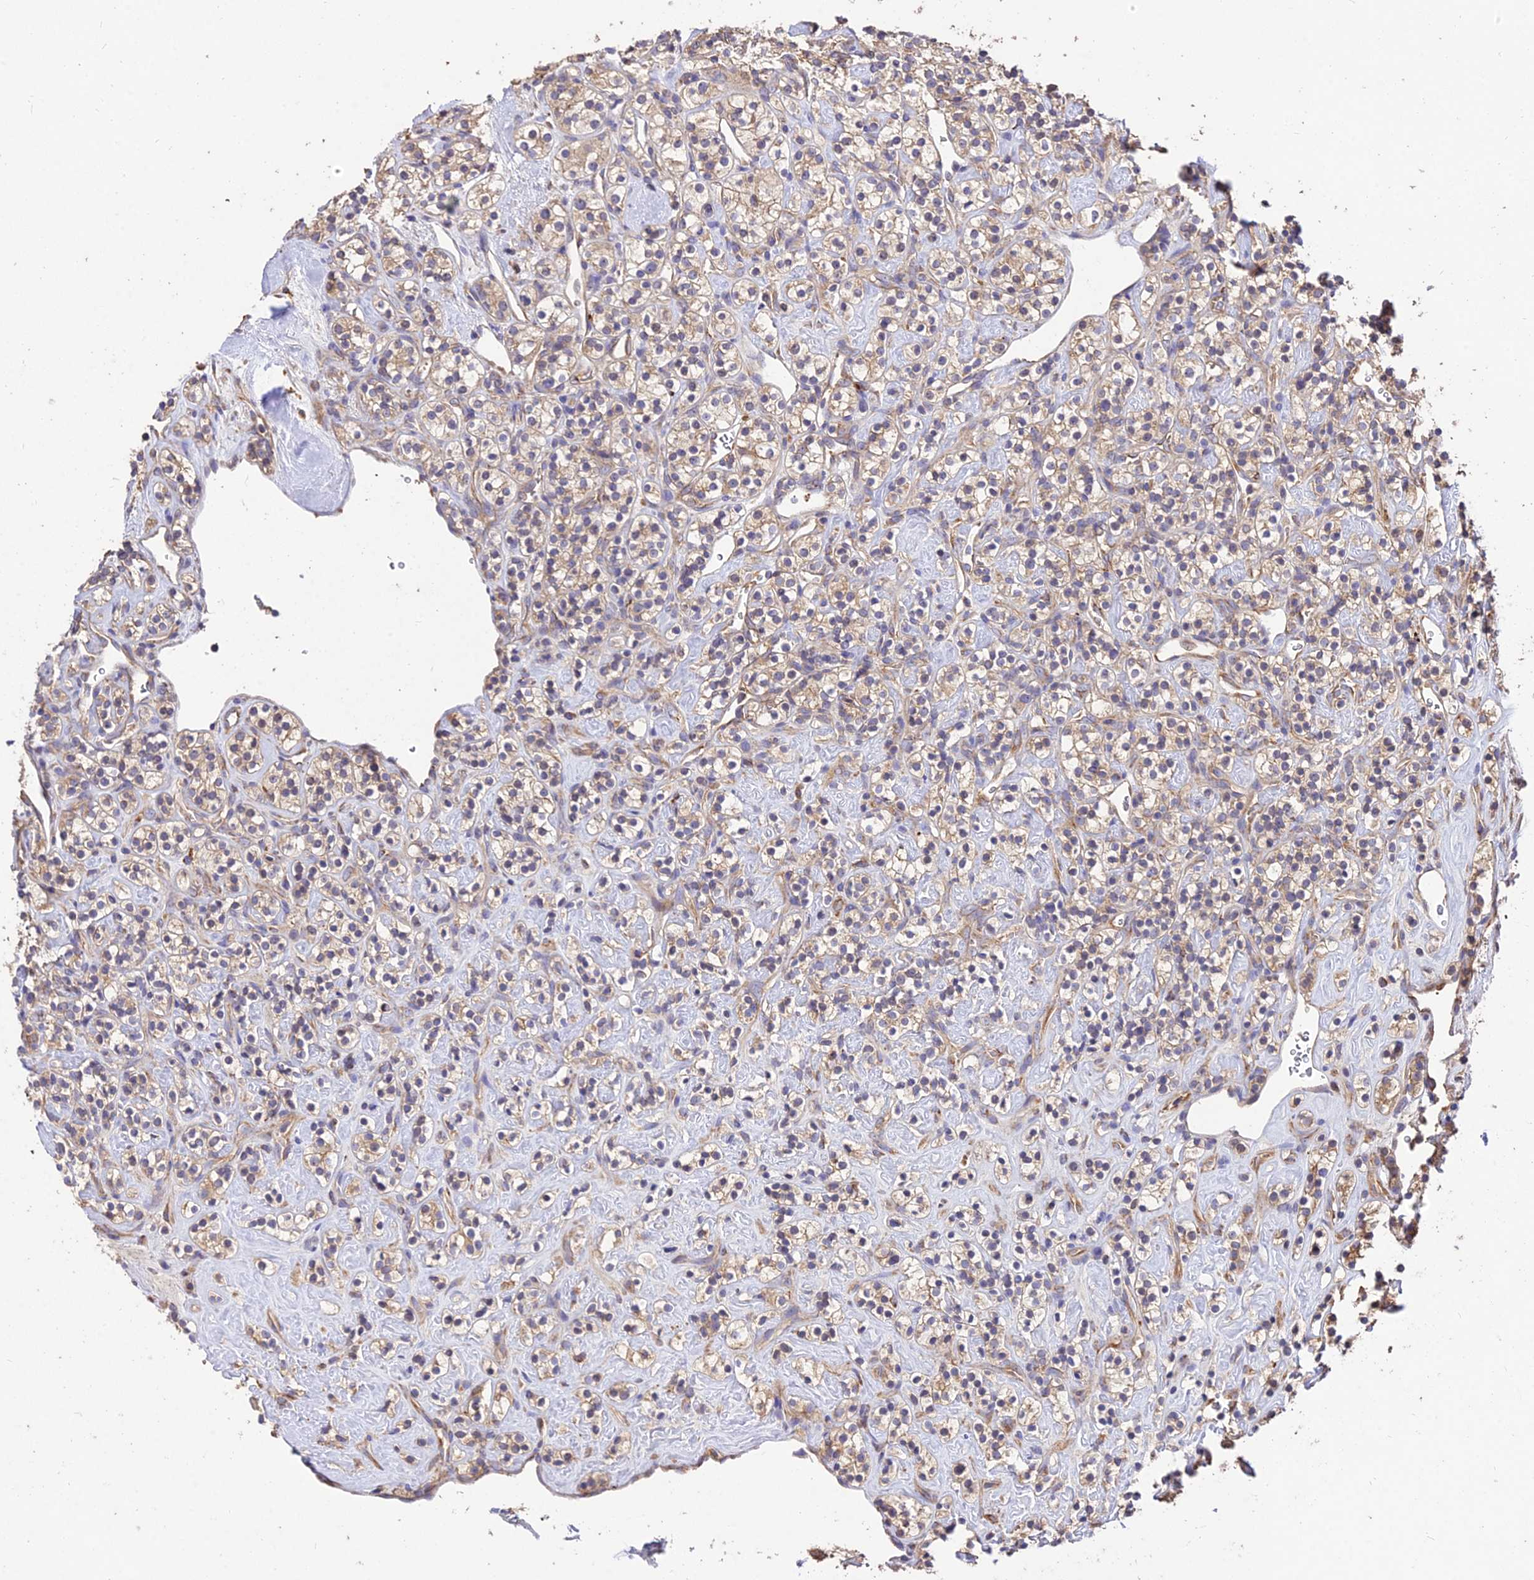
{"staining": {"intensity": "weak", "quantity": ">75%", "location": "cytoplasmic/membranous"}, "tissue": "renal cancer", "cell_type": "Tumor cells", "image_type": "cancer", "snomed": [{"axis": "morphology", "description": "Adenocarcinoma, NOS"}, {"axis": "topography", "description": "Kidney"}], "caption": "Immunohistochemical staining of human renal adenocarcinoma reveals low levels of weak cytoplasmic/membranous protein staining in approximately >75% of tumor cells.", "gene": "SDHD", "patient": {"sex": "male", "age": 77}}